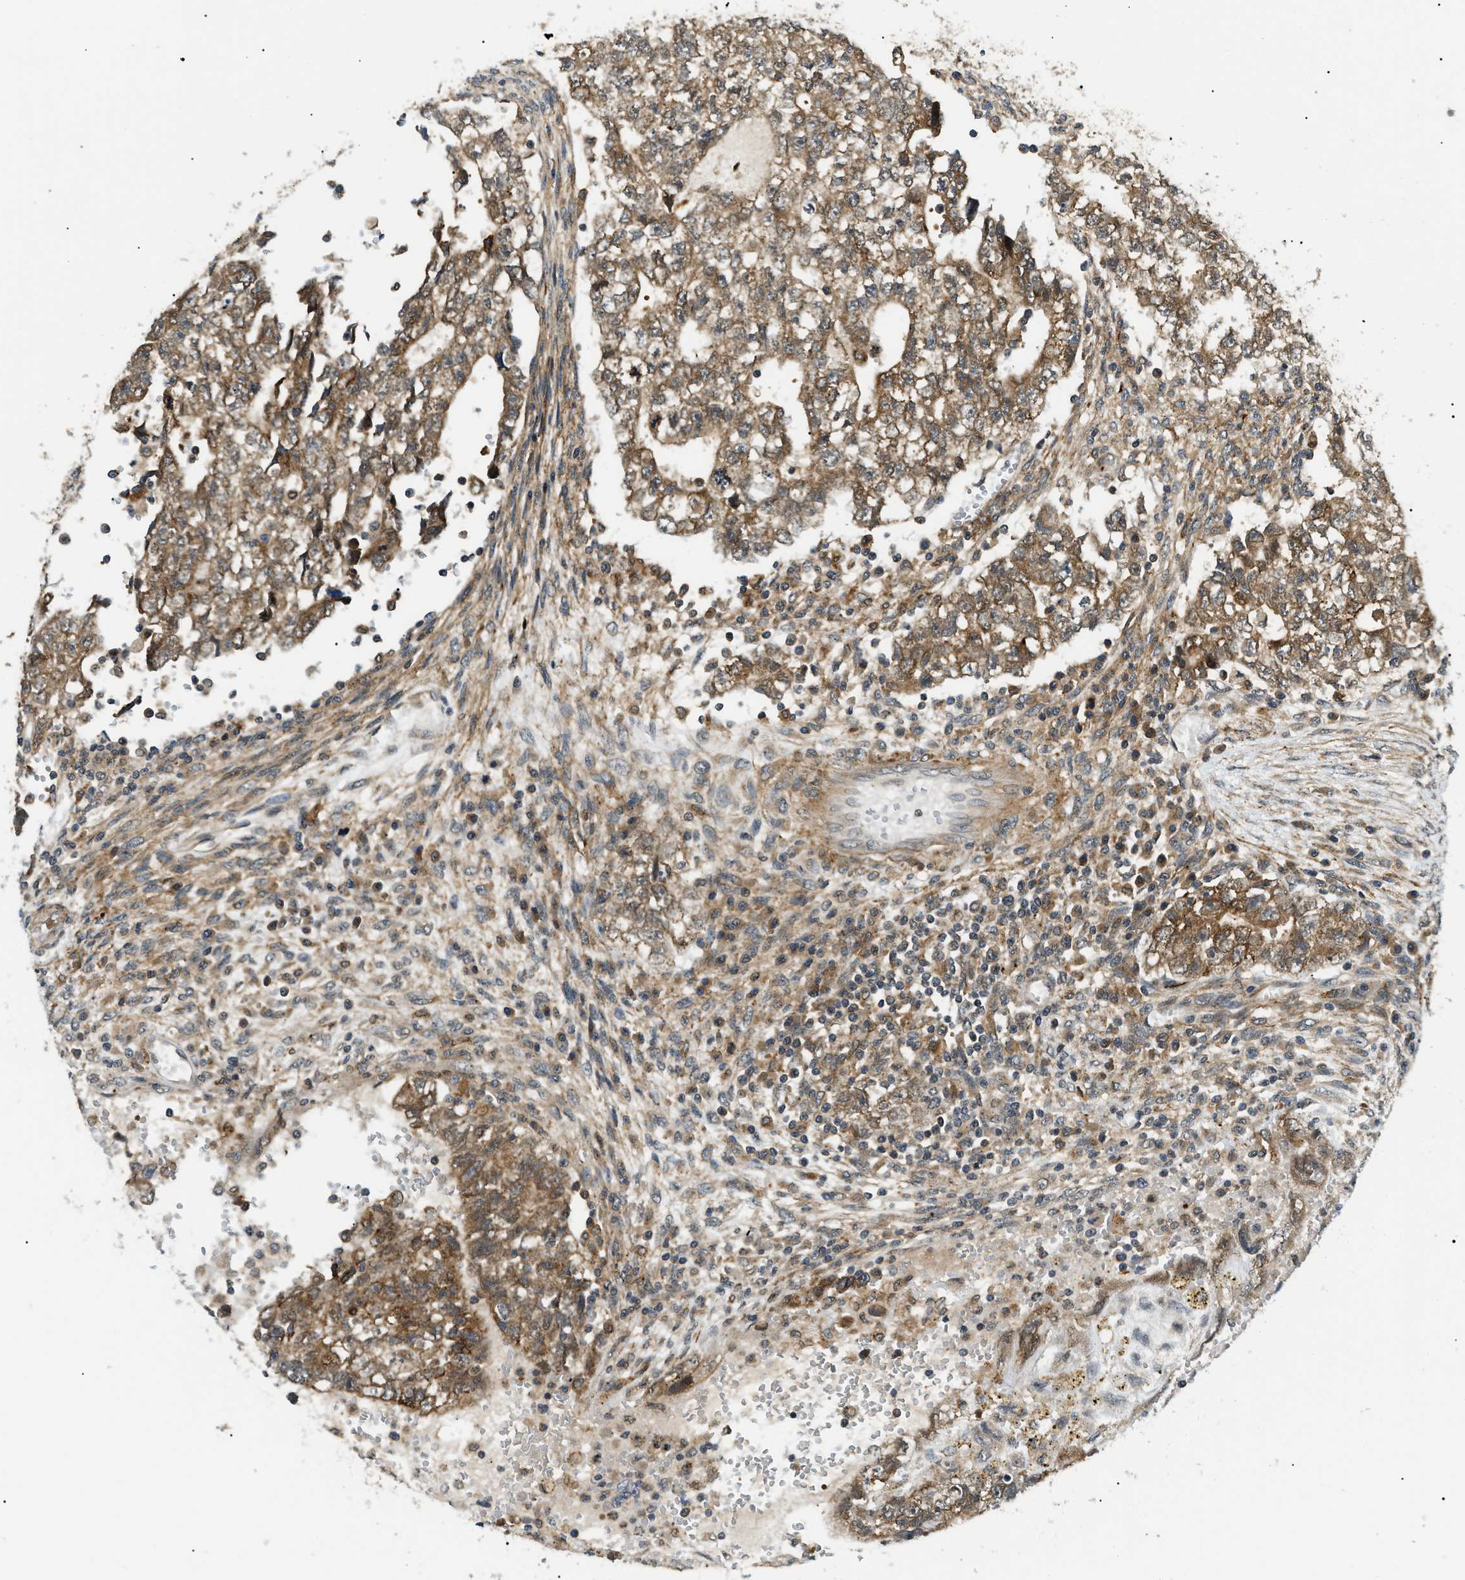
{"staining": {"intensity": "moderate", "quantity": ">75%", "location": "cytoplasmic/membranous"}, "tissue": "testis cancer", "cell_type": "Tumor cells", "image_type": "cancer", "snomed": [{"axis": "morphology", "description": "Seminoma, NOS"}, {"axis": "morphology", "description": "Carcinoma, Embryonal, NOS"}, {"axis": "topography", "description": "Testis"}], "caption": "Immunohistochemical staining of embryonal carcinoma (testis) shows medium levels of moderate cytoplasmic/membranous protein staining in approximately >75% of tumor cells. (Stains: DAB in brown, nuclei in blue, Microscopy: brightfield microscopy at high magnification).", "gene": "ATP6AP1", "patient": {"sex": "male", "age": 38}}